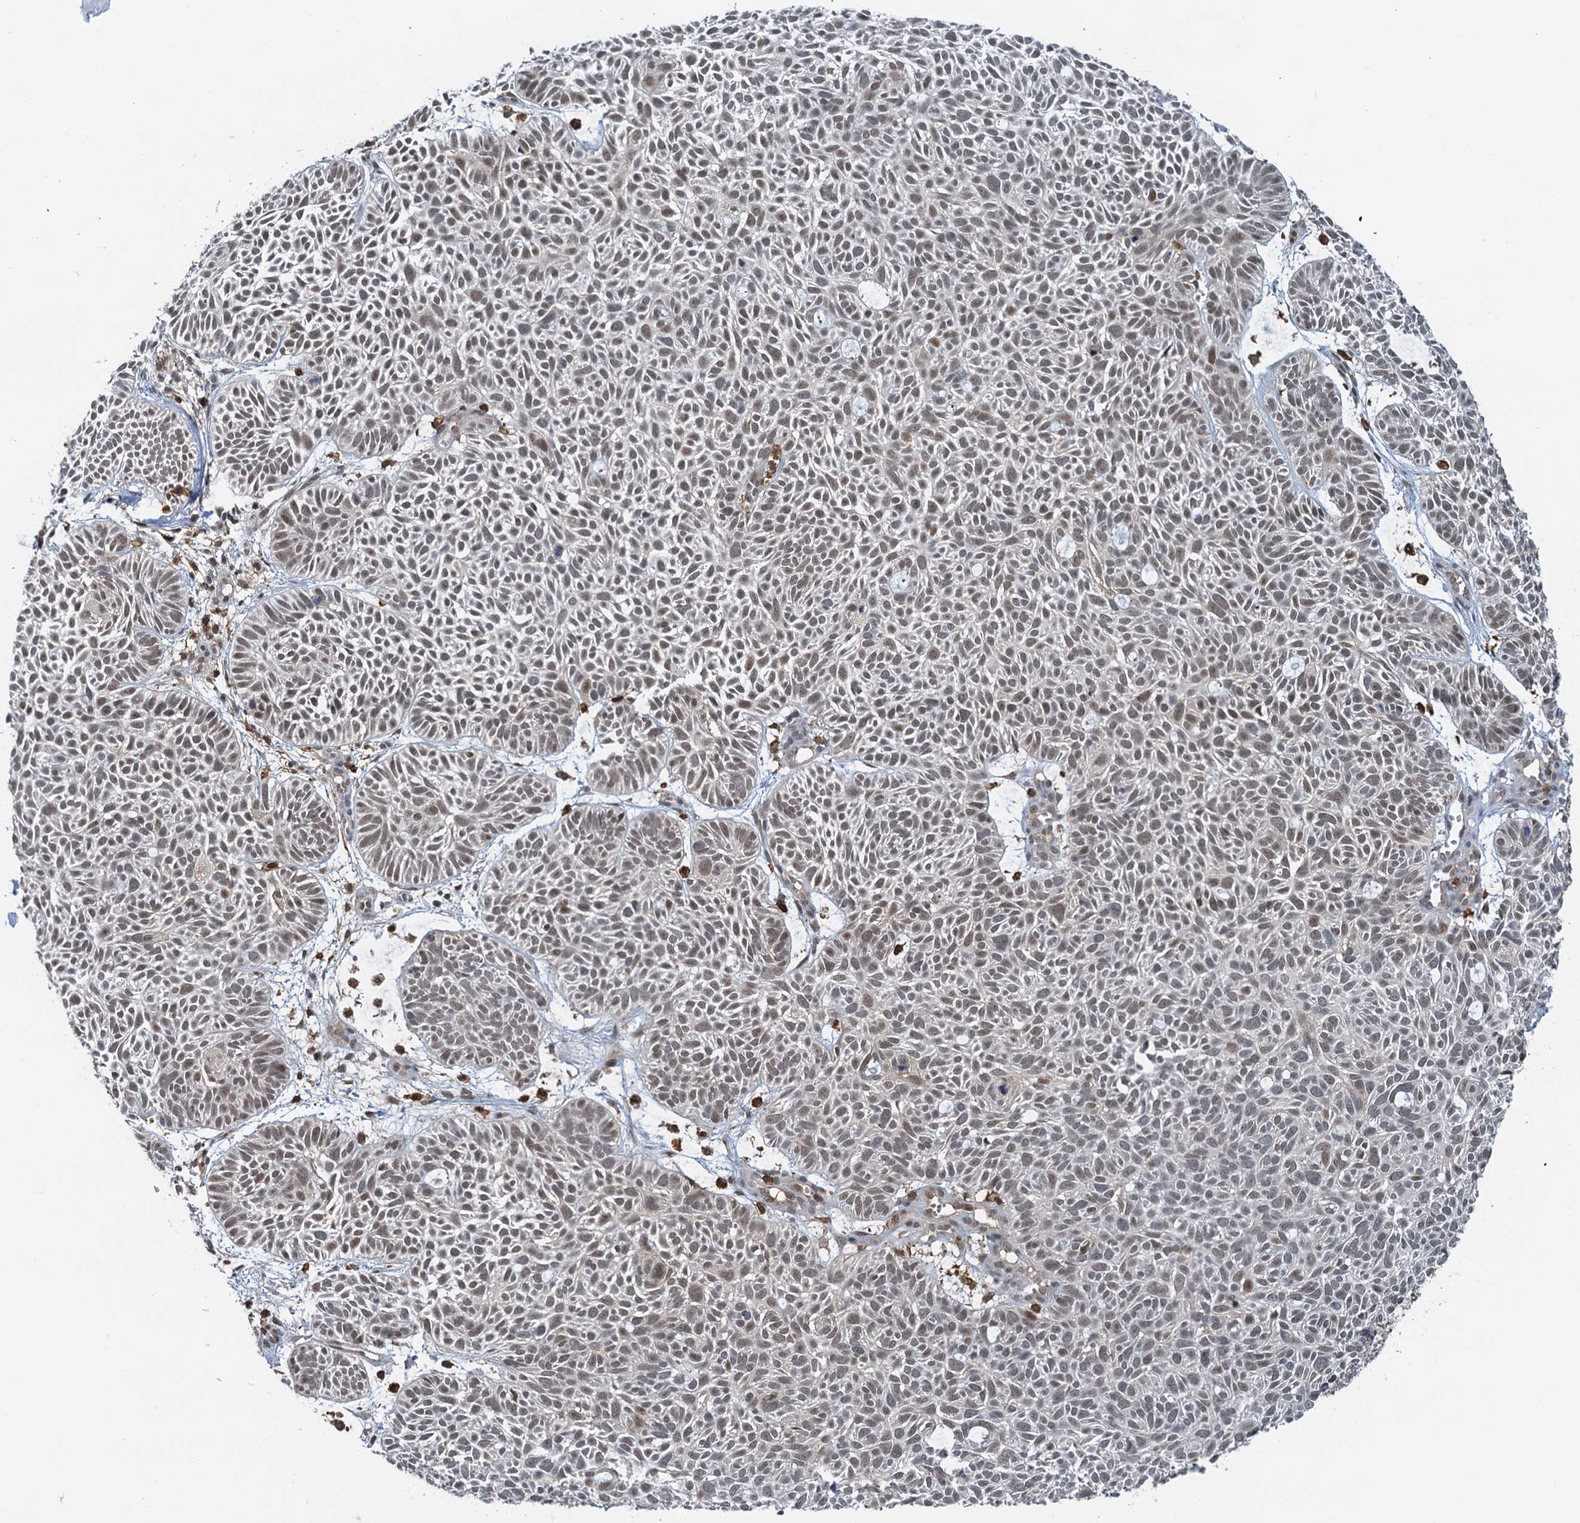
{"staining": {"intensity": "weak", "quantity": "25%-75%", "location": "nuclear"}, "tissue": "skin cancer", "cell_type": "Tumor cells", "image_type": "cancer", "snomed": [{"axis": "morphology", "description": "Basal cell carcinoma"}, {"axis": "topography", "description": "Skin"}], "caption": "Skin basal cell carcinoma stained with IHC displays weak nuclear expression in about 25%-75% of tumor cells.", "gene": "ZNF609", "patient": {"sex": "male", "age": 69}}